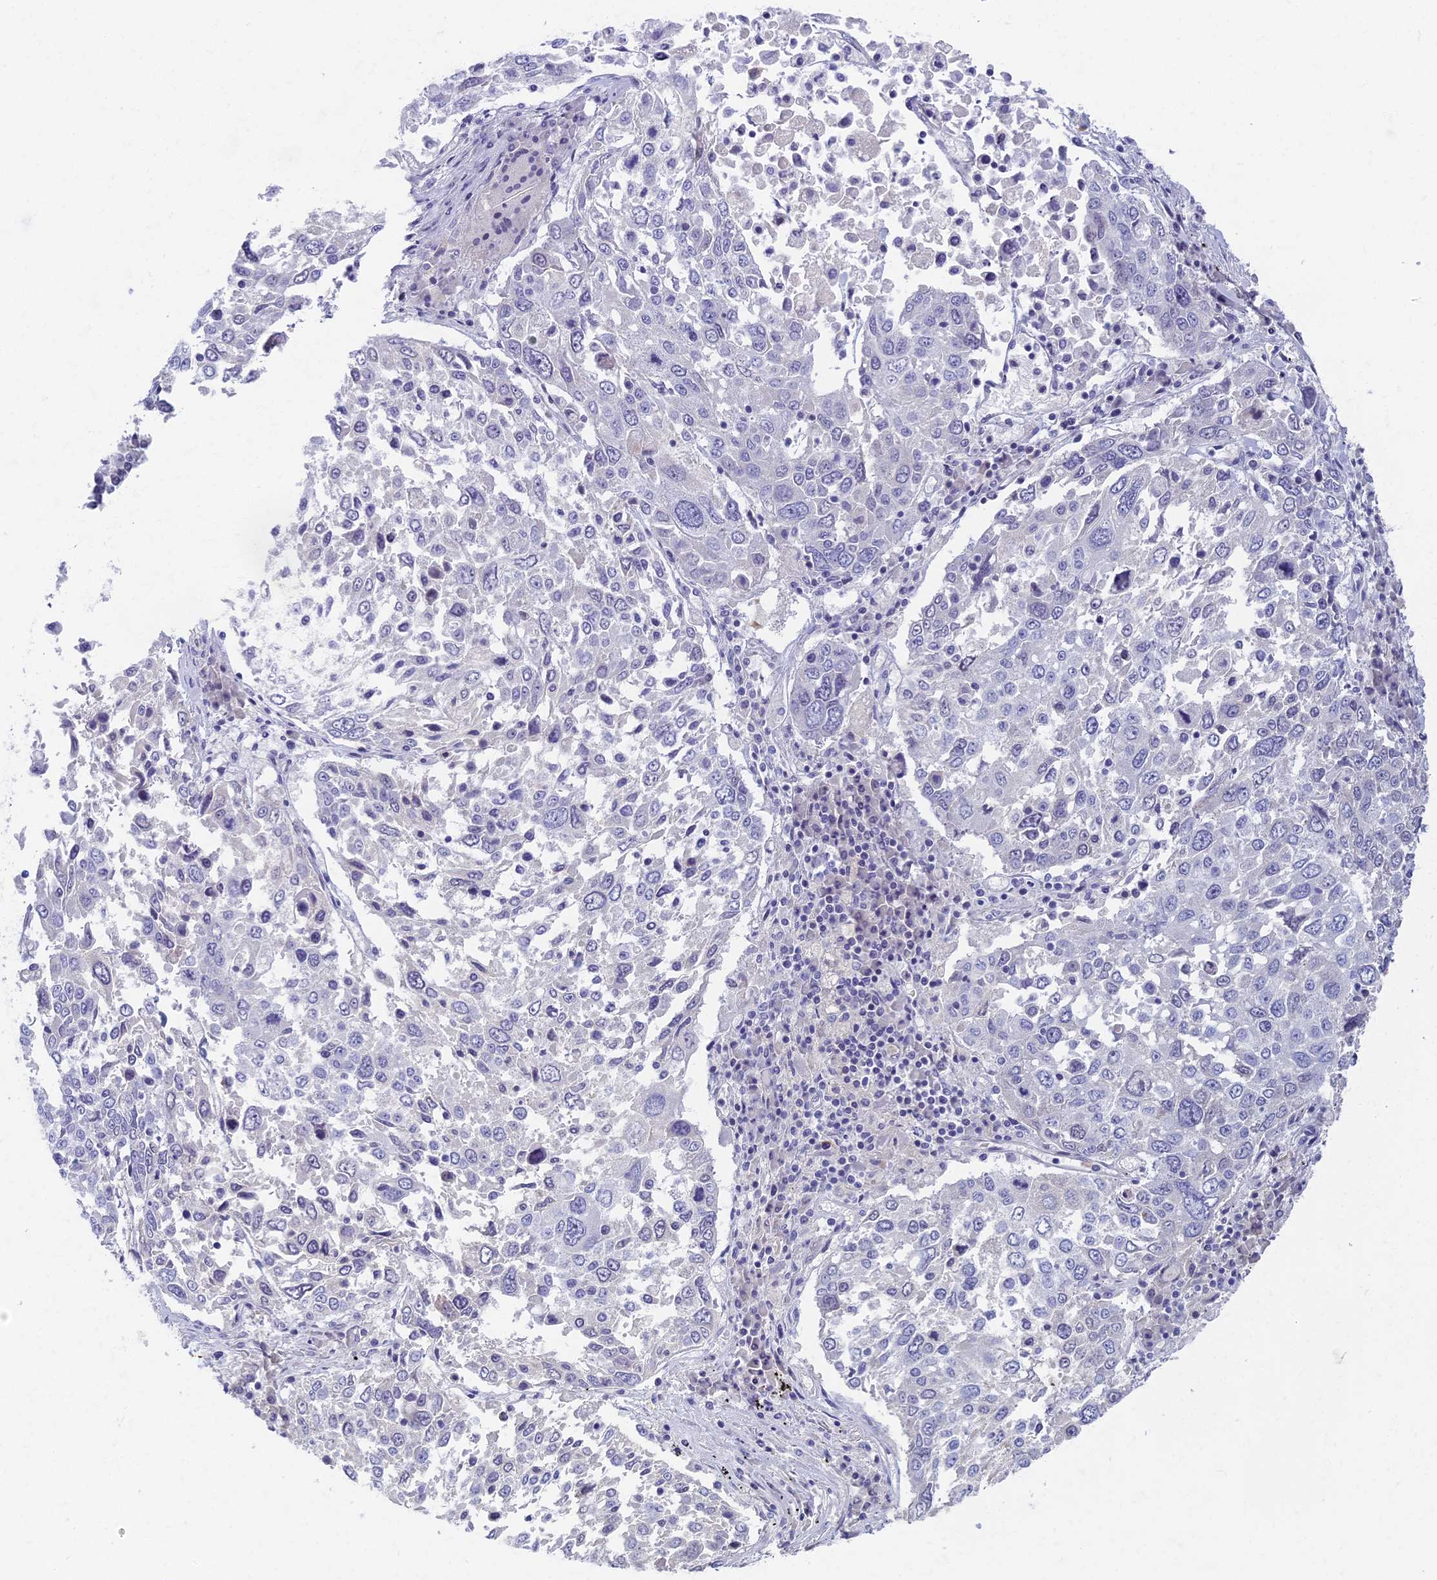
{"staining": {"intensity": "negative", "quantity": "none", "location": "none"}, "tissue": "lung cancer", "cell_type": "Tumor cells", "image_type": "cancer", "snomed": [{"axis": "morphology", "description": "Squamous cell carcinoma, NOS"}, {"axis": "topography", "description": "Lung"}], "caption": "An immunohistochemistry histopathology image of lung cancer is shown. There is no staining in tumor cells of lung cancer.", "gene": "AP4E1", "patient": {"sex": "male", "age": 65}}